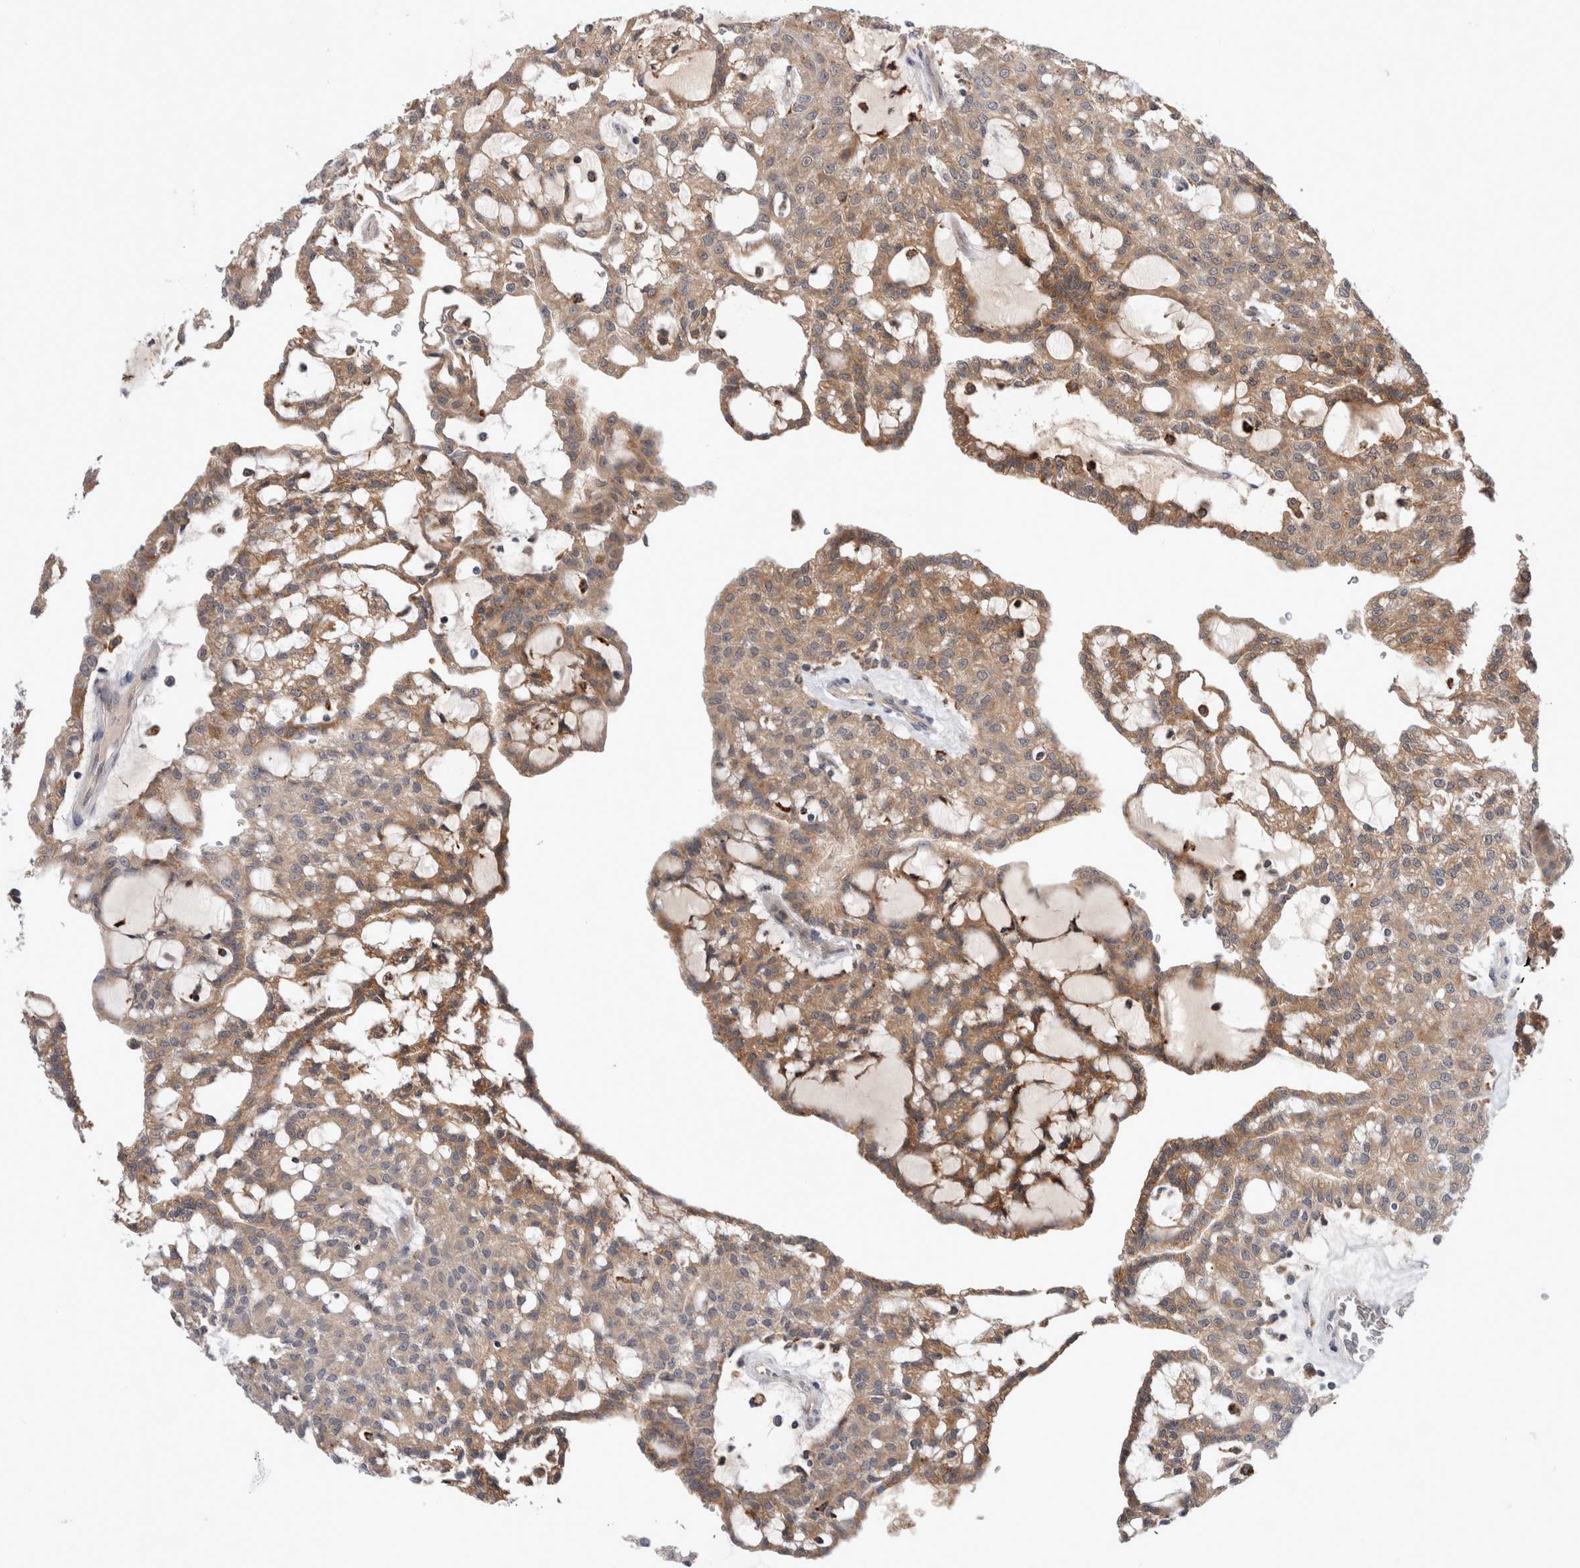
{"staining": {"intensity": "moderate", "quantity": ">75%", "location": "cytoplasmic/membranous"}, "tissue": "renal cancer", "cell_type": "Tumor cells", "image_type": "cancer", "snomed": [{"axis": "morphology", "description": "Adenocarcinoma, NOS"}, {"axis": "topography", "description": "Kidney"}], "caption": "This is a micrograph of IHC staining of renal cancer (adenocarcinoma), which shows moderate staining in the cytoplasmic/membranous of tumor cells.", "gene": "MRPL37", "patient": {"sex": "male", "age": 63}}